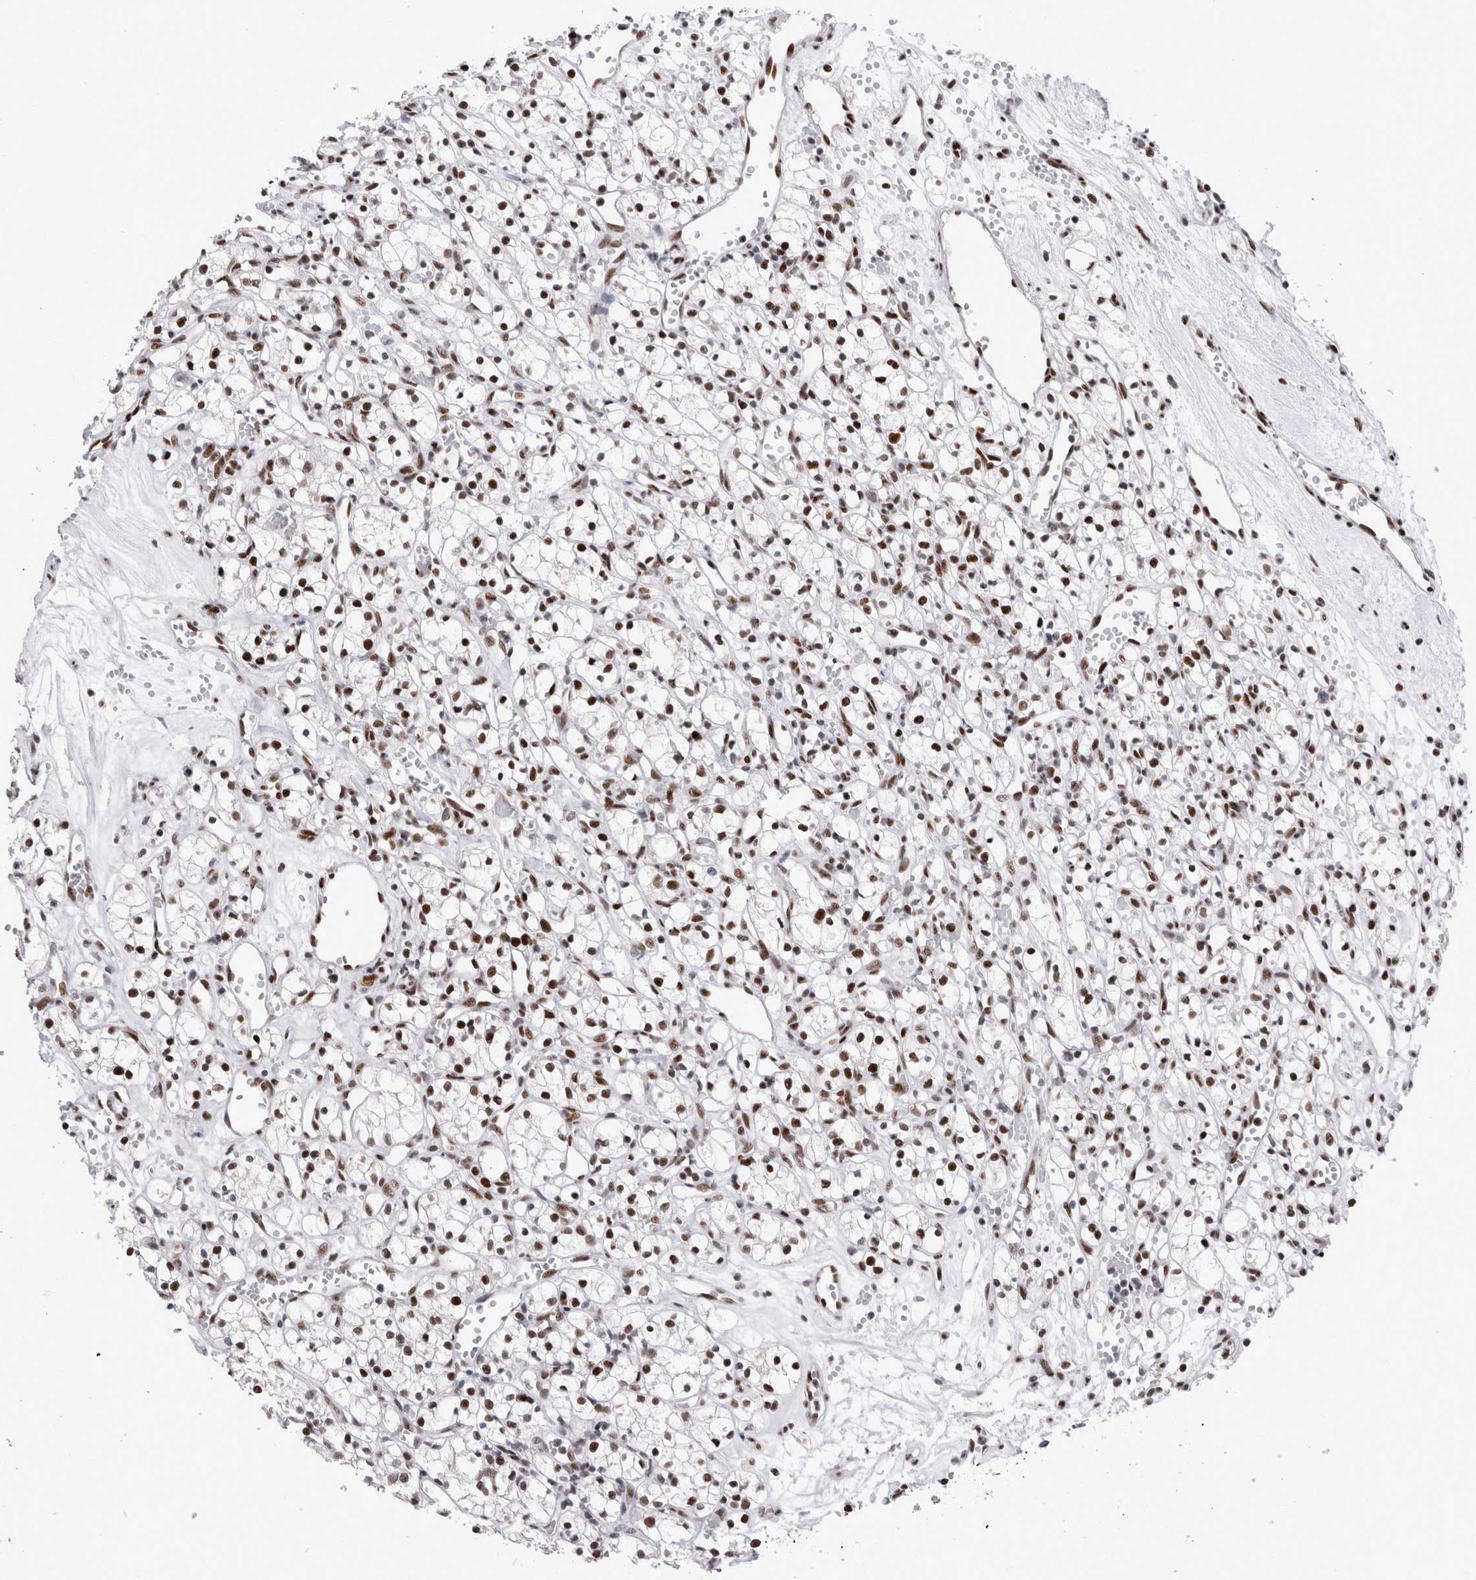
{"staining": {"intensity": "strong", "quantity": ">75%", "location": "nuclear"}, "tissue": "renal cancer", "cell_type": "Tumor cells", "image_type": "cancer", "snomed": [{"axis": "morphology", "description": "Adenocarcinoma, NOS"}, {"axis": "topography", "description": "Kidney"}], "caption": "Renal adenocarcinoma was stained to show a protein in brown. There is high levels of strong nuclear staining in approximately >75% of tumor cells.", "gene": "RBM6", "patient": {"sex": "female", "age": 59}}